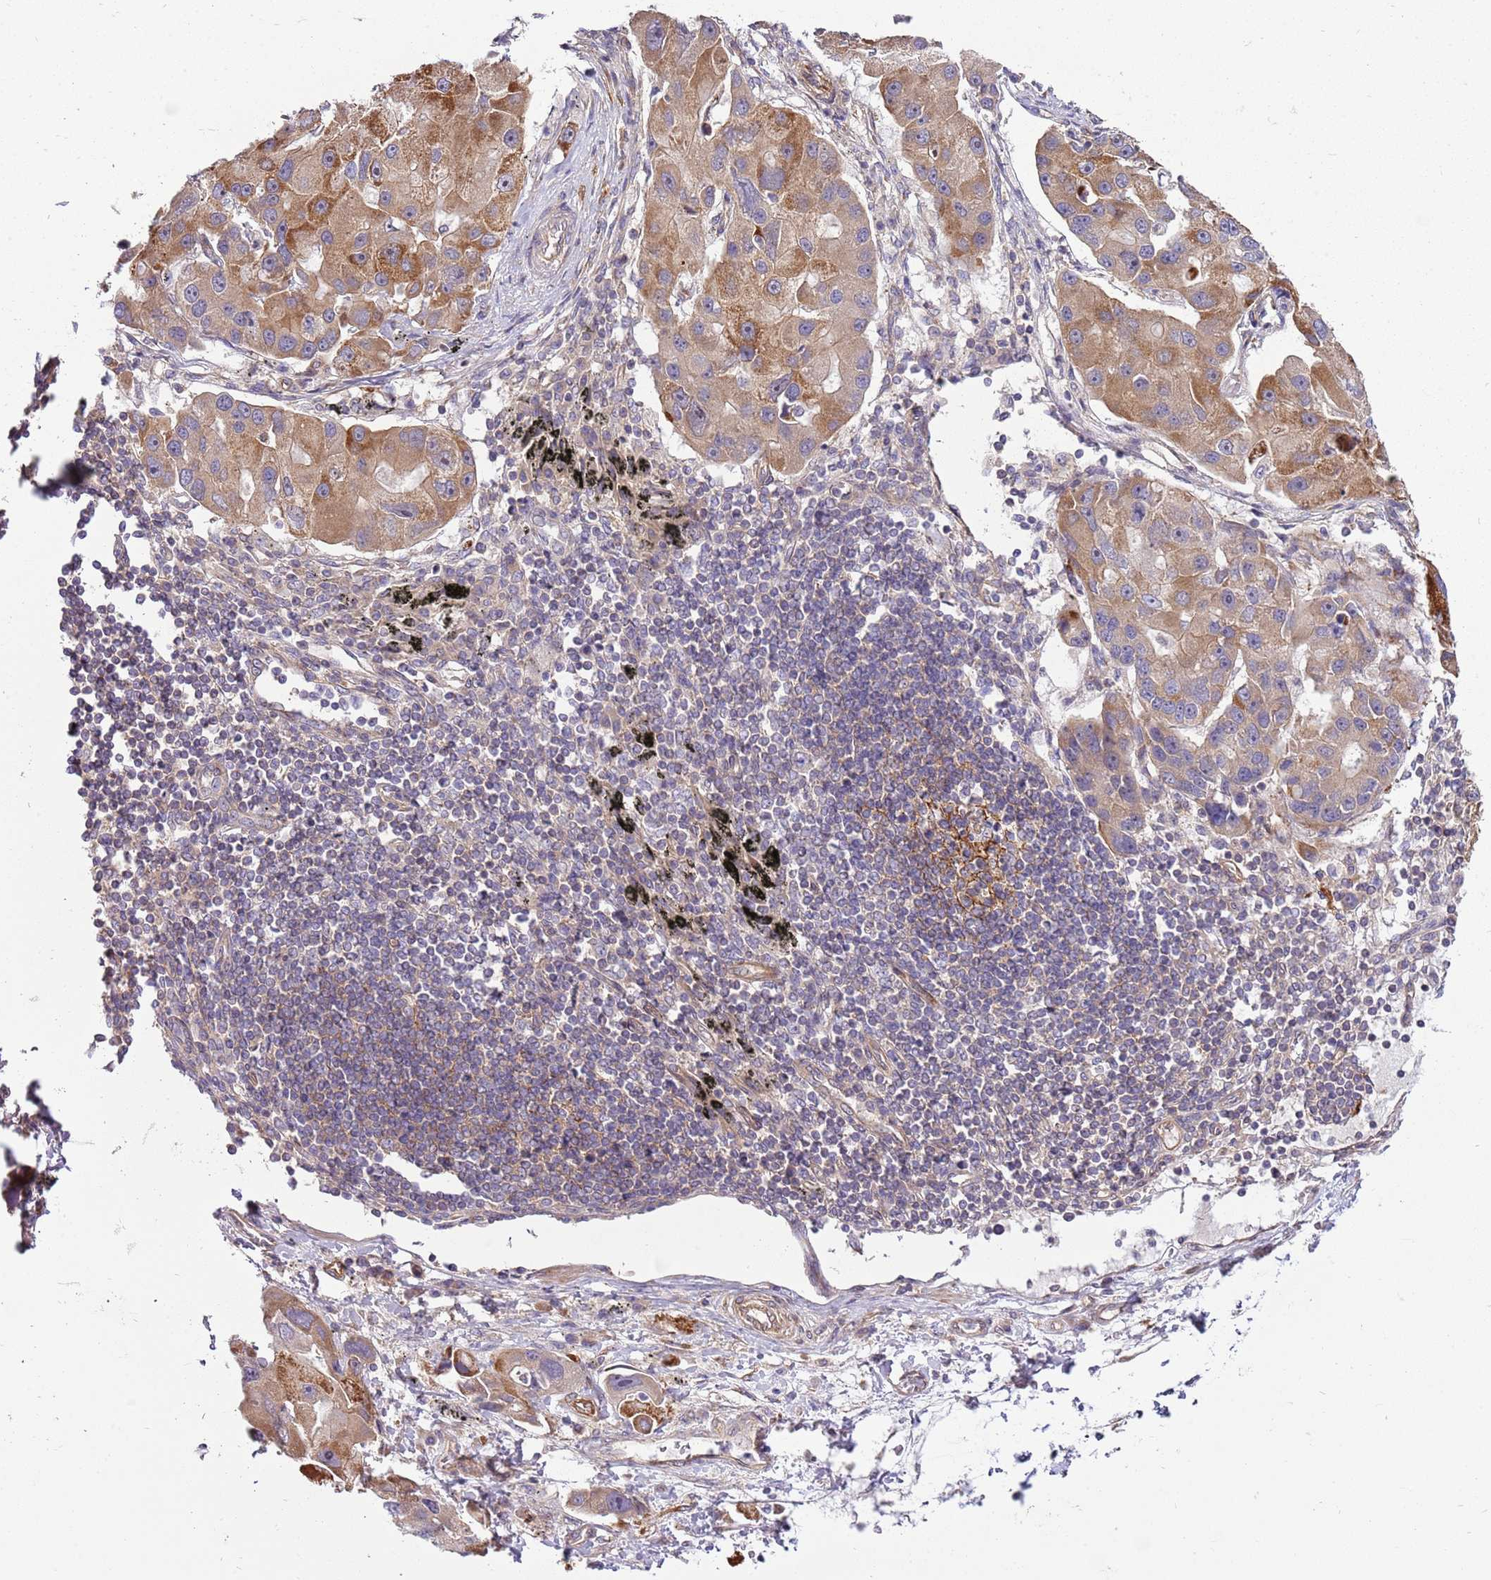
{"staining": {"intensity": "moderate", "quantity": ">75%", "location": "cytoplasmic/membranous"}, "tissue": "lung cancer", "cell_type": "Tumor cells", "image_type": "cancer", "snomed": [{"axis": "morphology", "description": "Adenocarcinoma, NOS"}, {"axis": "topography", "description": "Lung"}], "caption": "Immunohistochemistry histopathology image of neoplastic tissue: human lung cancer (adenocarcinoma) stained using immunohistochemistry (IHC) reveals medium levels of moderate protein expression localized specifically in the cytoplasmic/membranous of tumor cells, appearing as a cytoplasmic/membranous brown color.", "gene": "GNL1", "patient": {"sex": "female", "age": 54}}